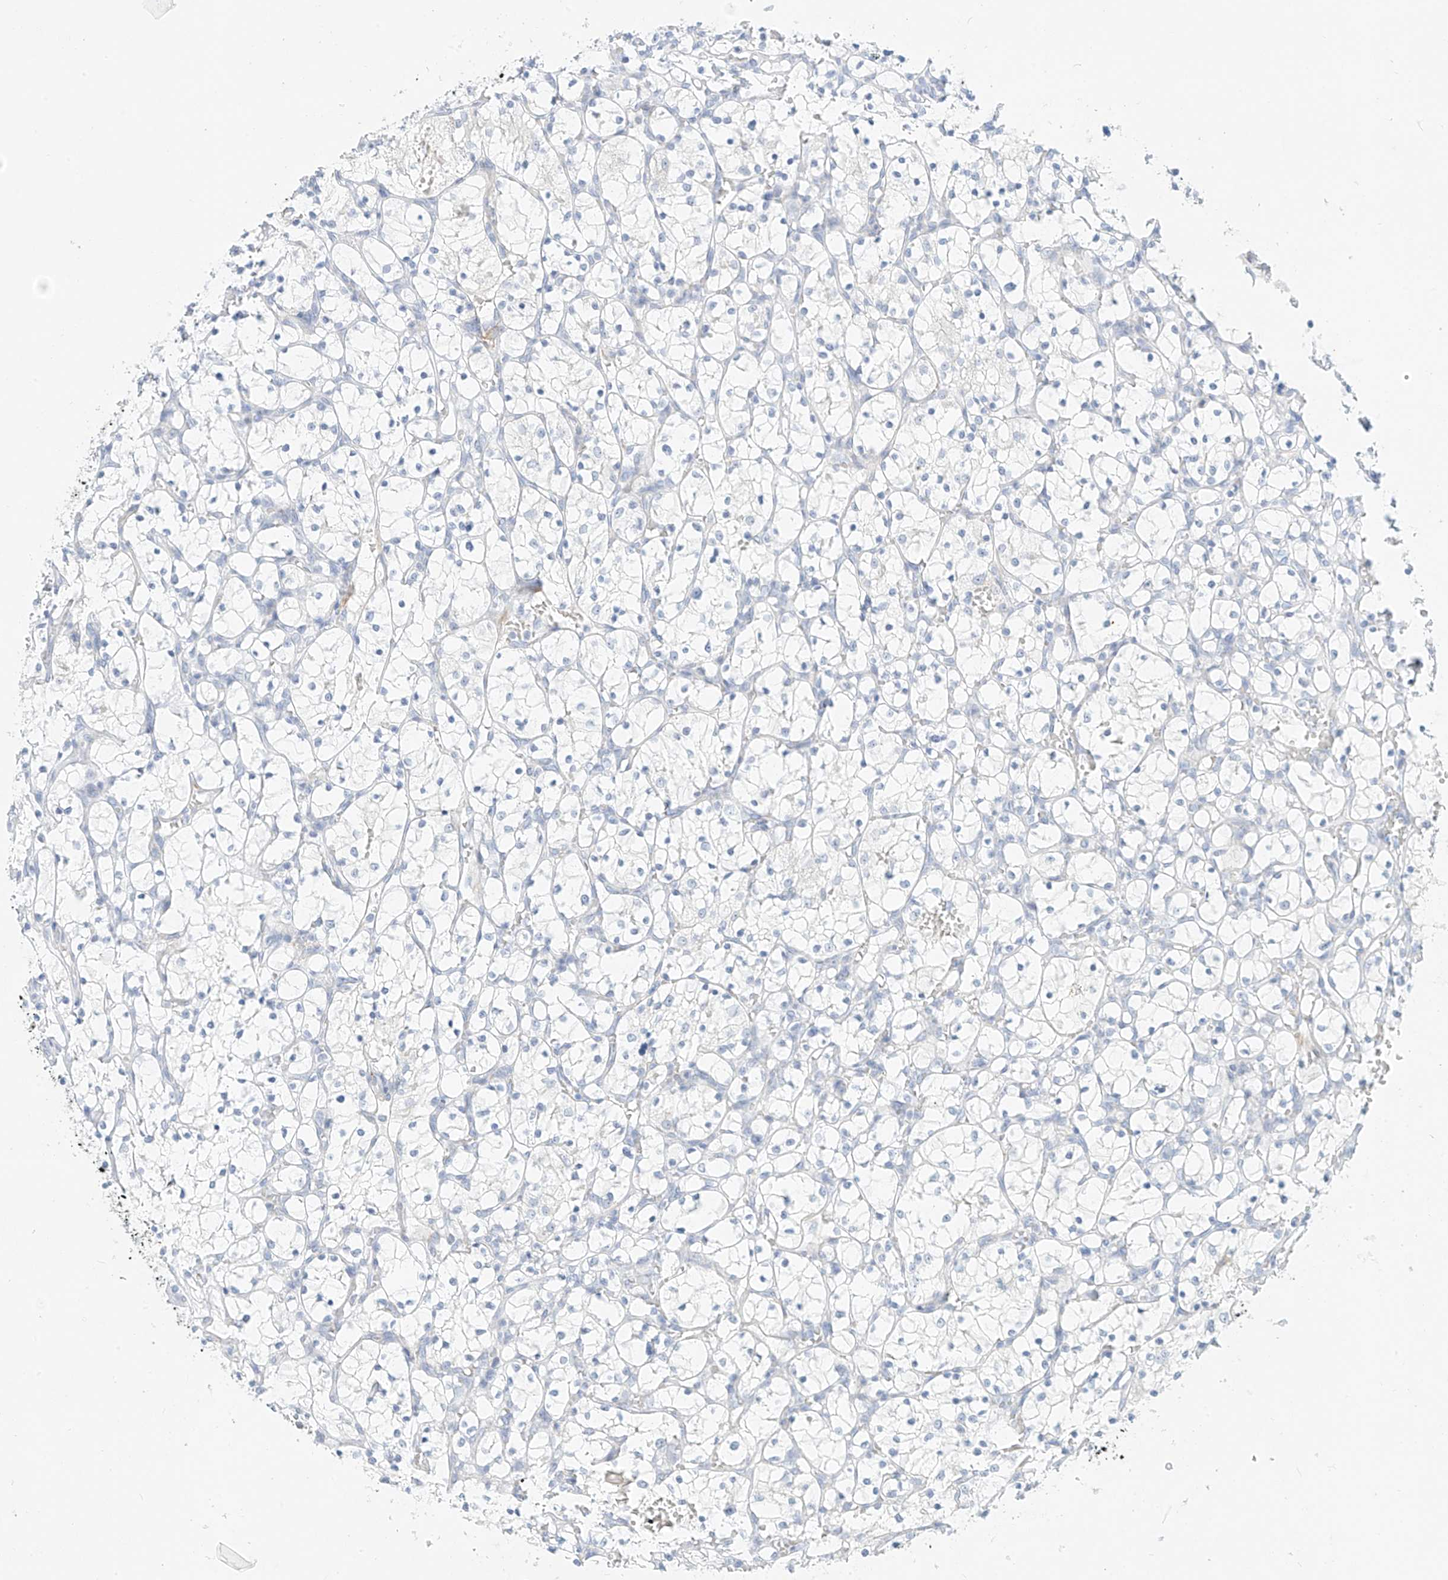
{"staining": {"intensity": "negative", "quantity": "none", "location": "none"}, "tissue": "renal cancer", "cell_type": "Tumor cells", "image_type": "cancer", "snomed": [{"axis": "morphology", "description": "Adenocarcinoma, NOS"}, {"axis": "topography", "description": "Kidney"}], "caption": "The photomicrograph demonstrates no staining of tumor cells in adenocarcinoma (renal).", "gene": "ST3GAL5", "patient": {"sex": "female", "age": 69}}